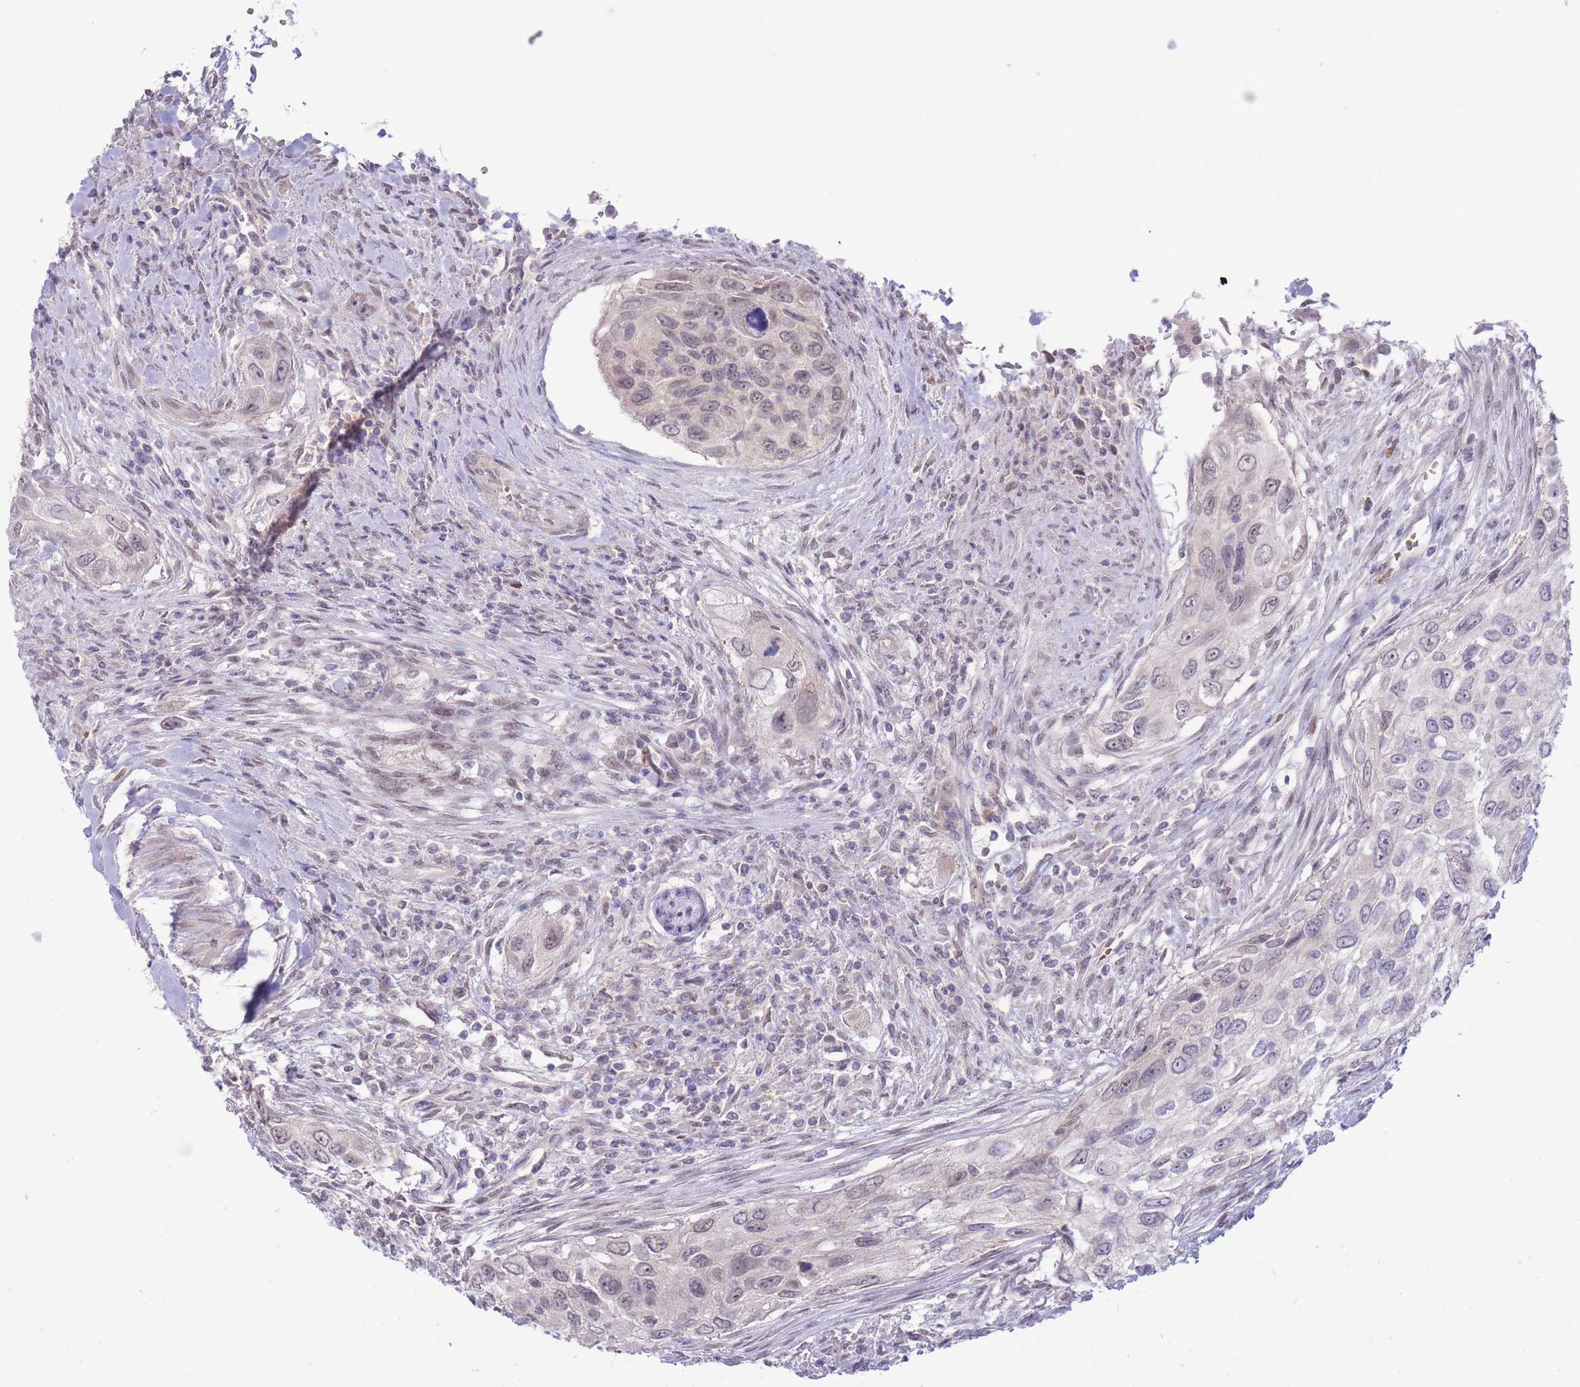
{"staining": {"intensity": "weak", "quantity": "<25%", "location": "cytoplasmic/membranous,nuclear"}, "tissue": "urothelial cancer", "cell_type": "Tumor cells", "image_type": "cancer", "snomed": [{"axis": "morphology", "description": "Urothelial carcinoma, High grade"}, {"axis": "topography", "description": "Urinary bladder"}], "caption": "This is an immunohistochemistry micrograph of human urothelial cancer. There is no expression in tumor cells.", "gene": "FBXO46", "patient": {"sex": "female", "age": 60}}